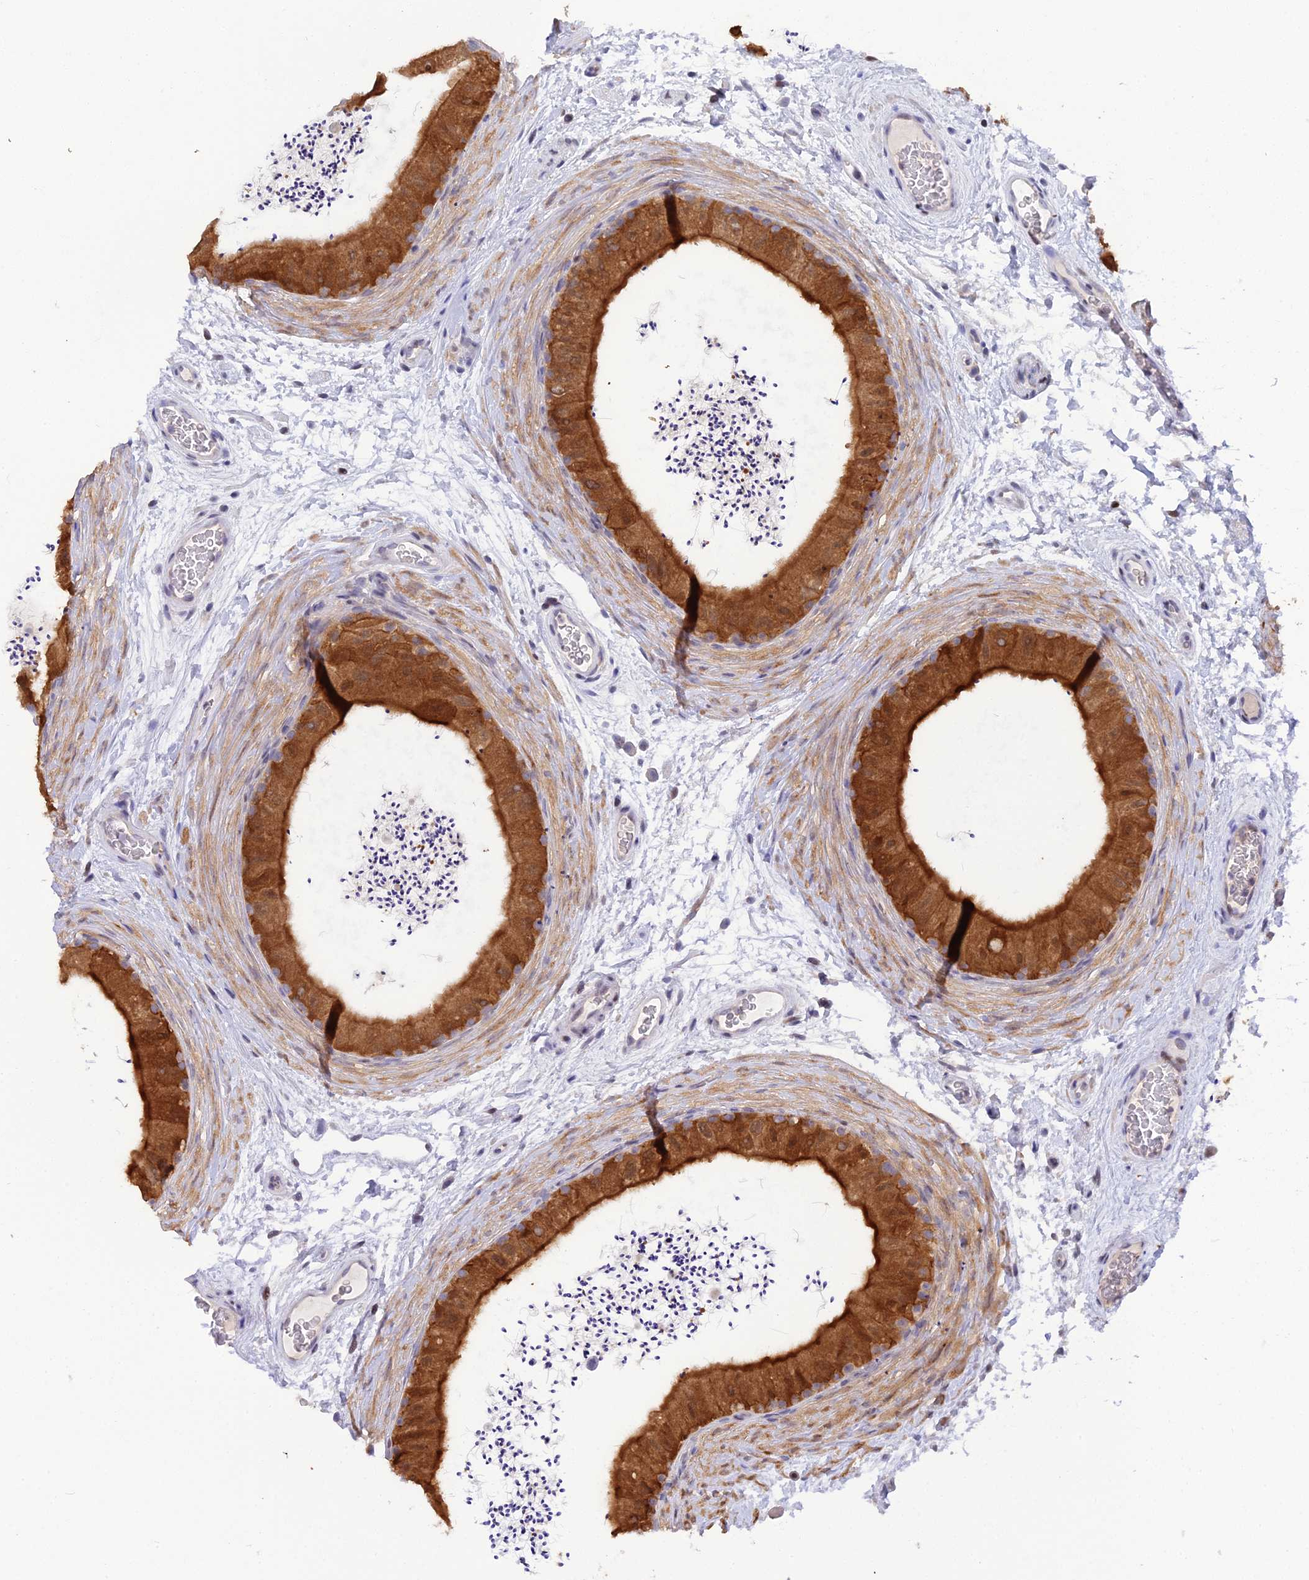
{"staining": {"intensity": "strong", "quantity": ">75%", "location": "cytoplasmic/membranous"}, "tissue": "epididymis", "cell_type": "Glandular cells", "image_type": "normal", "snomed": [{"axis": "morphology", "description": "Normal tissue, NOS"}, {"axis": "topography", "description": "Epididymis"}], "caption": "Immunohistochemistry (IHC) photomicrograph of benign epididymis: epididymis stained using immunohistochemistry exhibits high levels of strong protein expression localized specifically in the cytoplasmic/membranous of glandular cells, appearing as a cytoplasmic/membranous brown color.", "gene": "ELOA2", "patient": {"sex": "male", "age": 50}}